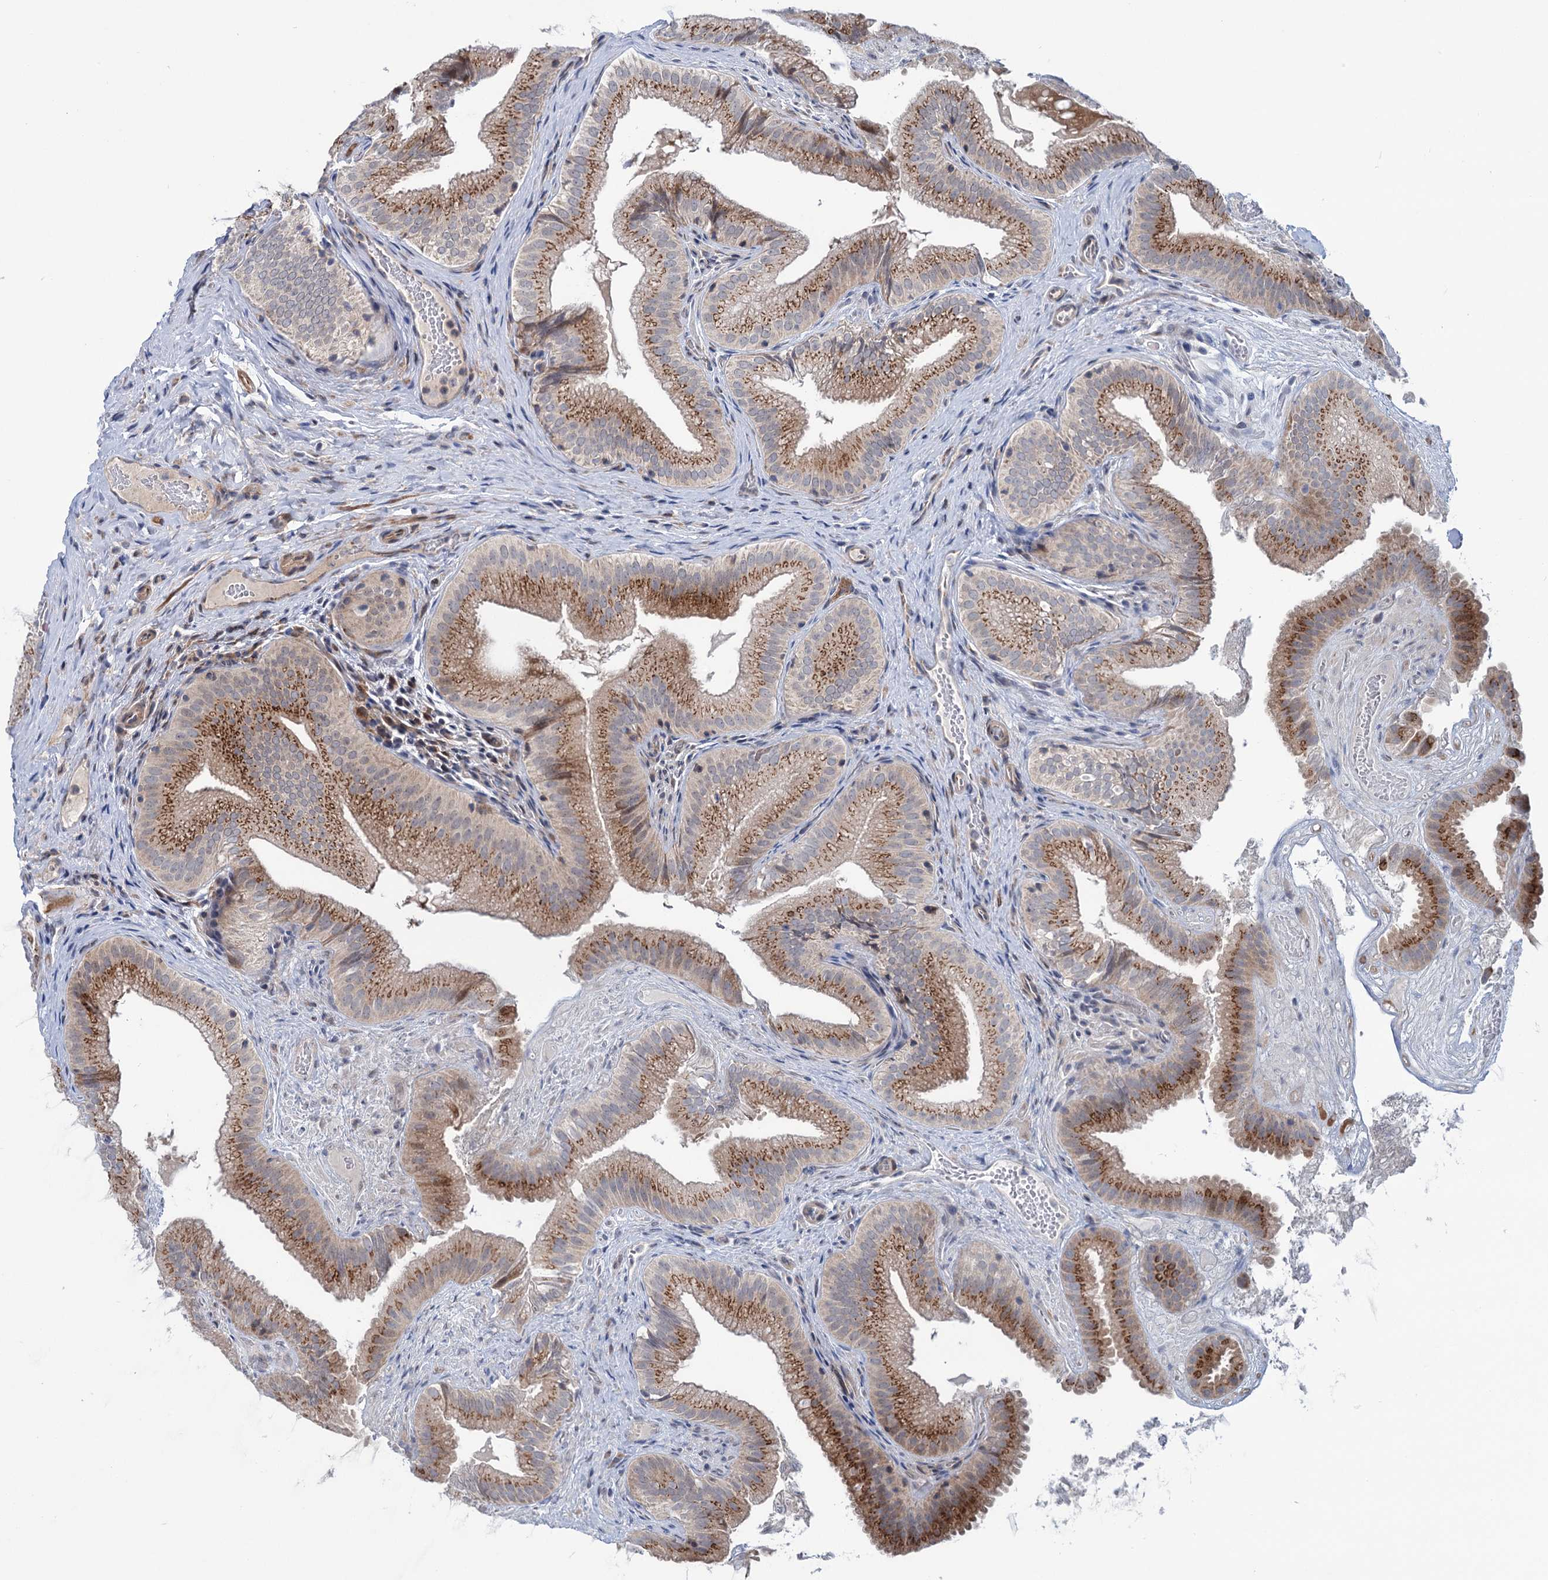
{"staining": {"intensity": "strong", "quantity": ">75%", "location": "cytoplasmic/membranous"}, "tissue": "gallbladder", "cell_type": "Glandular cells", "image_type": "normal", "snomed": [{"axis": "morphology", "description": "Normal tissue, NOS"}, {"axis": "topography", "description": "Gallbladder"}], "caption": "A photomicrograph showing strong cytoplasmic/membranous staining in about >75% of glandular cells in unremarkable gallbladder, as visualized by brown immunohistochemical staining.", "gene": "ELP4", "patient": {"sex": "female", "age": 30}}